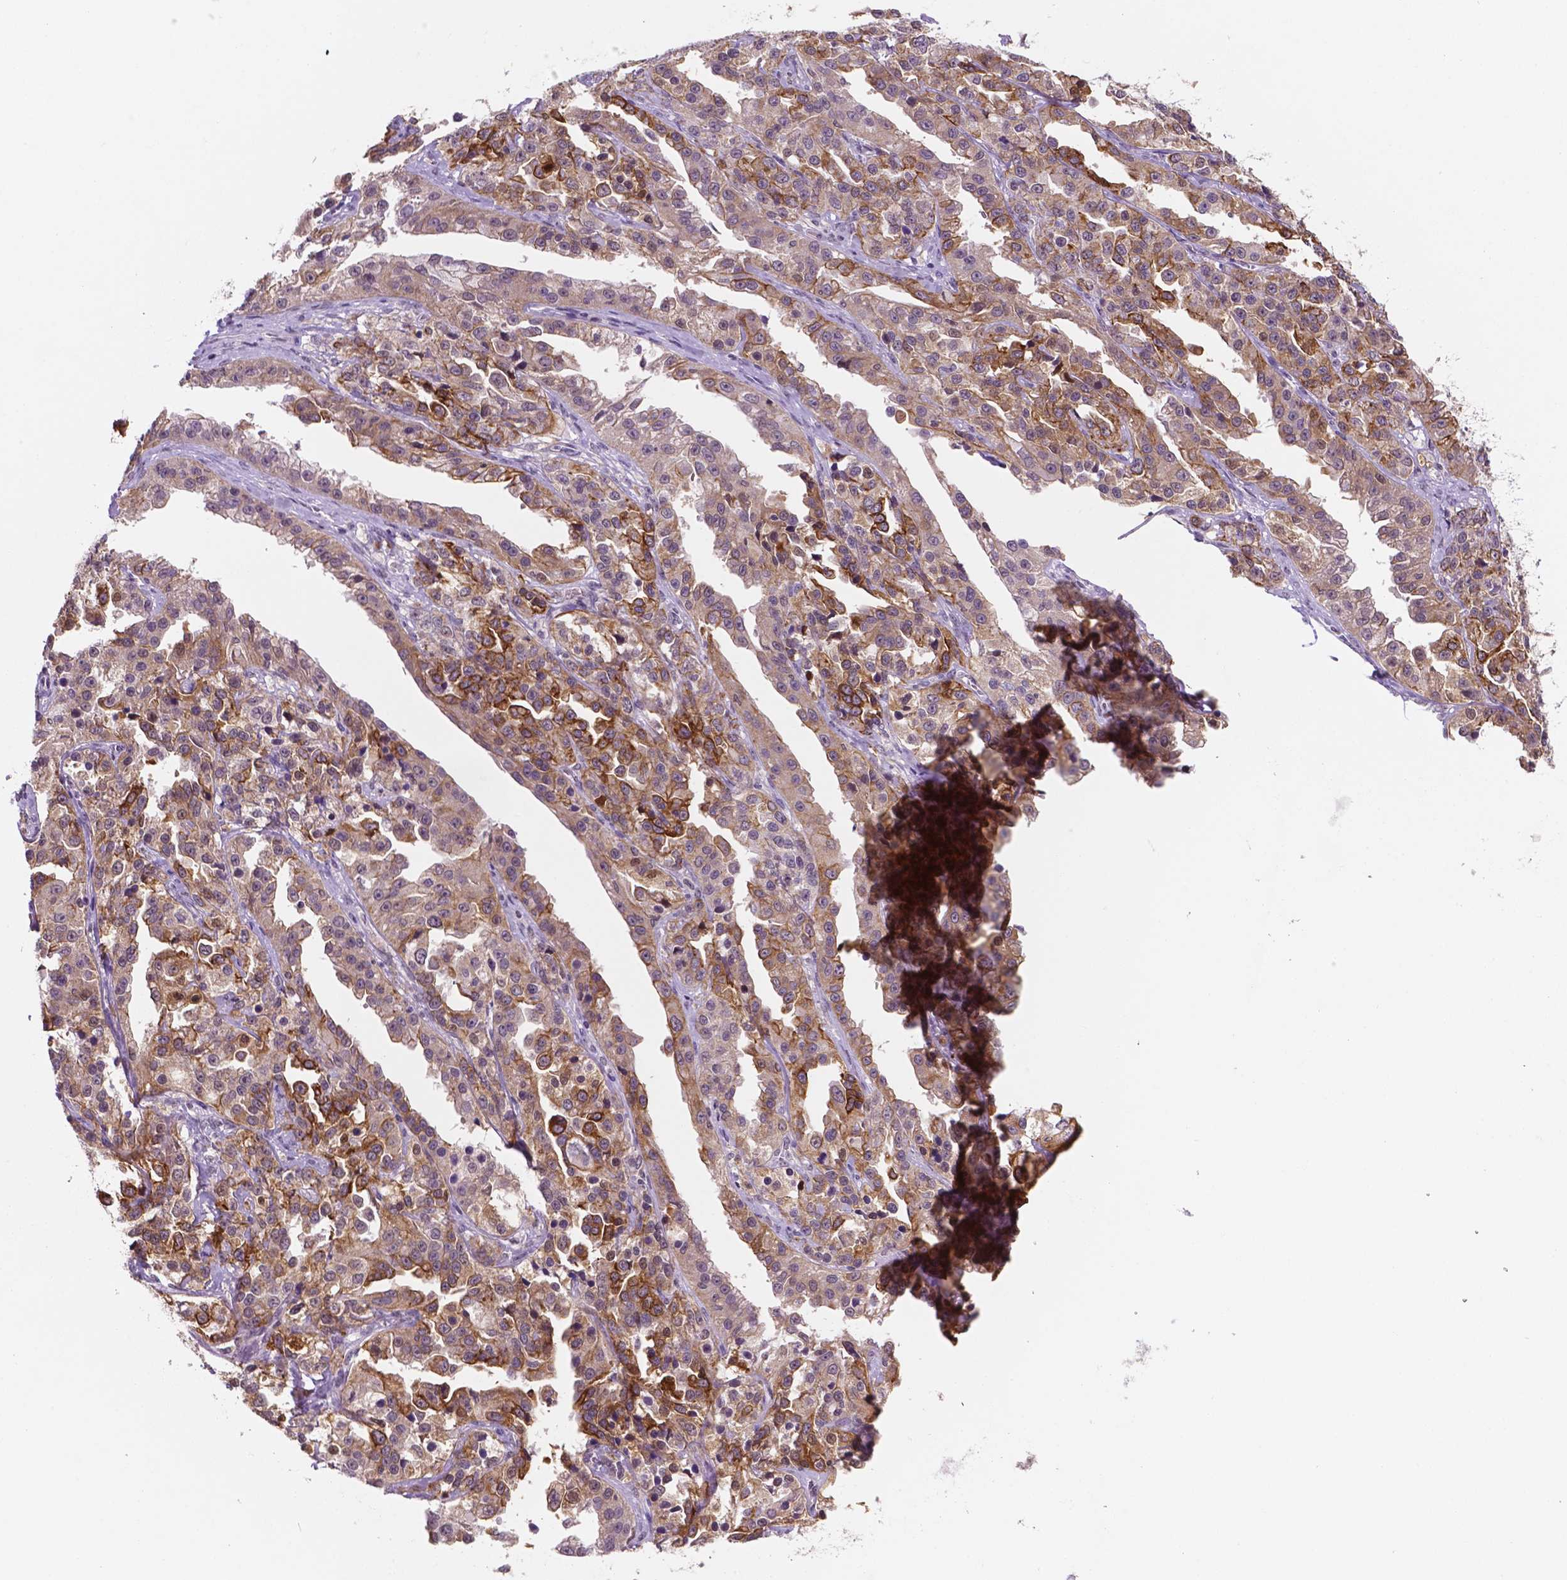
{"staining": {"intensity": "moderate", "quantity": "25%-75%", "location": "cytoplasmic/membranous"}, "tissue": "ovarian cancer", "cell_type": "Tumor cells", "image_type": "cancer", "snomed": [{"axis": "morphology", "description": "Cystadenocarcinoma, serous, NOS"}, {"axis": "topography", "description": "Ovary"}], "caption": "Protein analysis of serous cystadenocarcinoma (ovarian) tissue shows moderate cytoplasmic/membranous positivity in about 25%-75% of tumor cells. (DAB (3,3'-diaminobenzidine) IHC, brown staining for protein, blue staining for nuclei).", "gene": "SHLD3", "patient": {"sex": "female", "age": 75}}